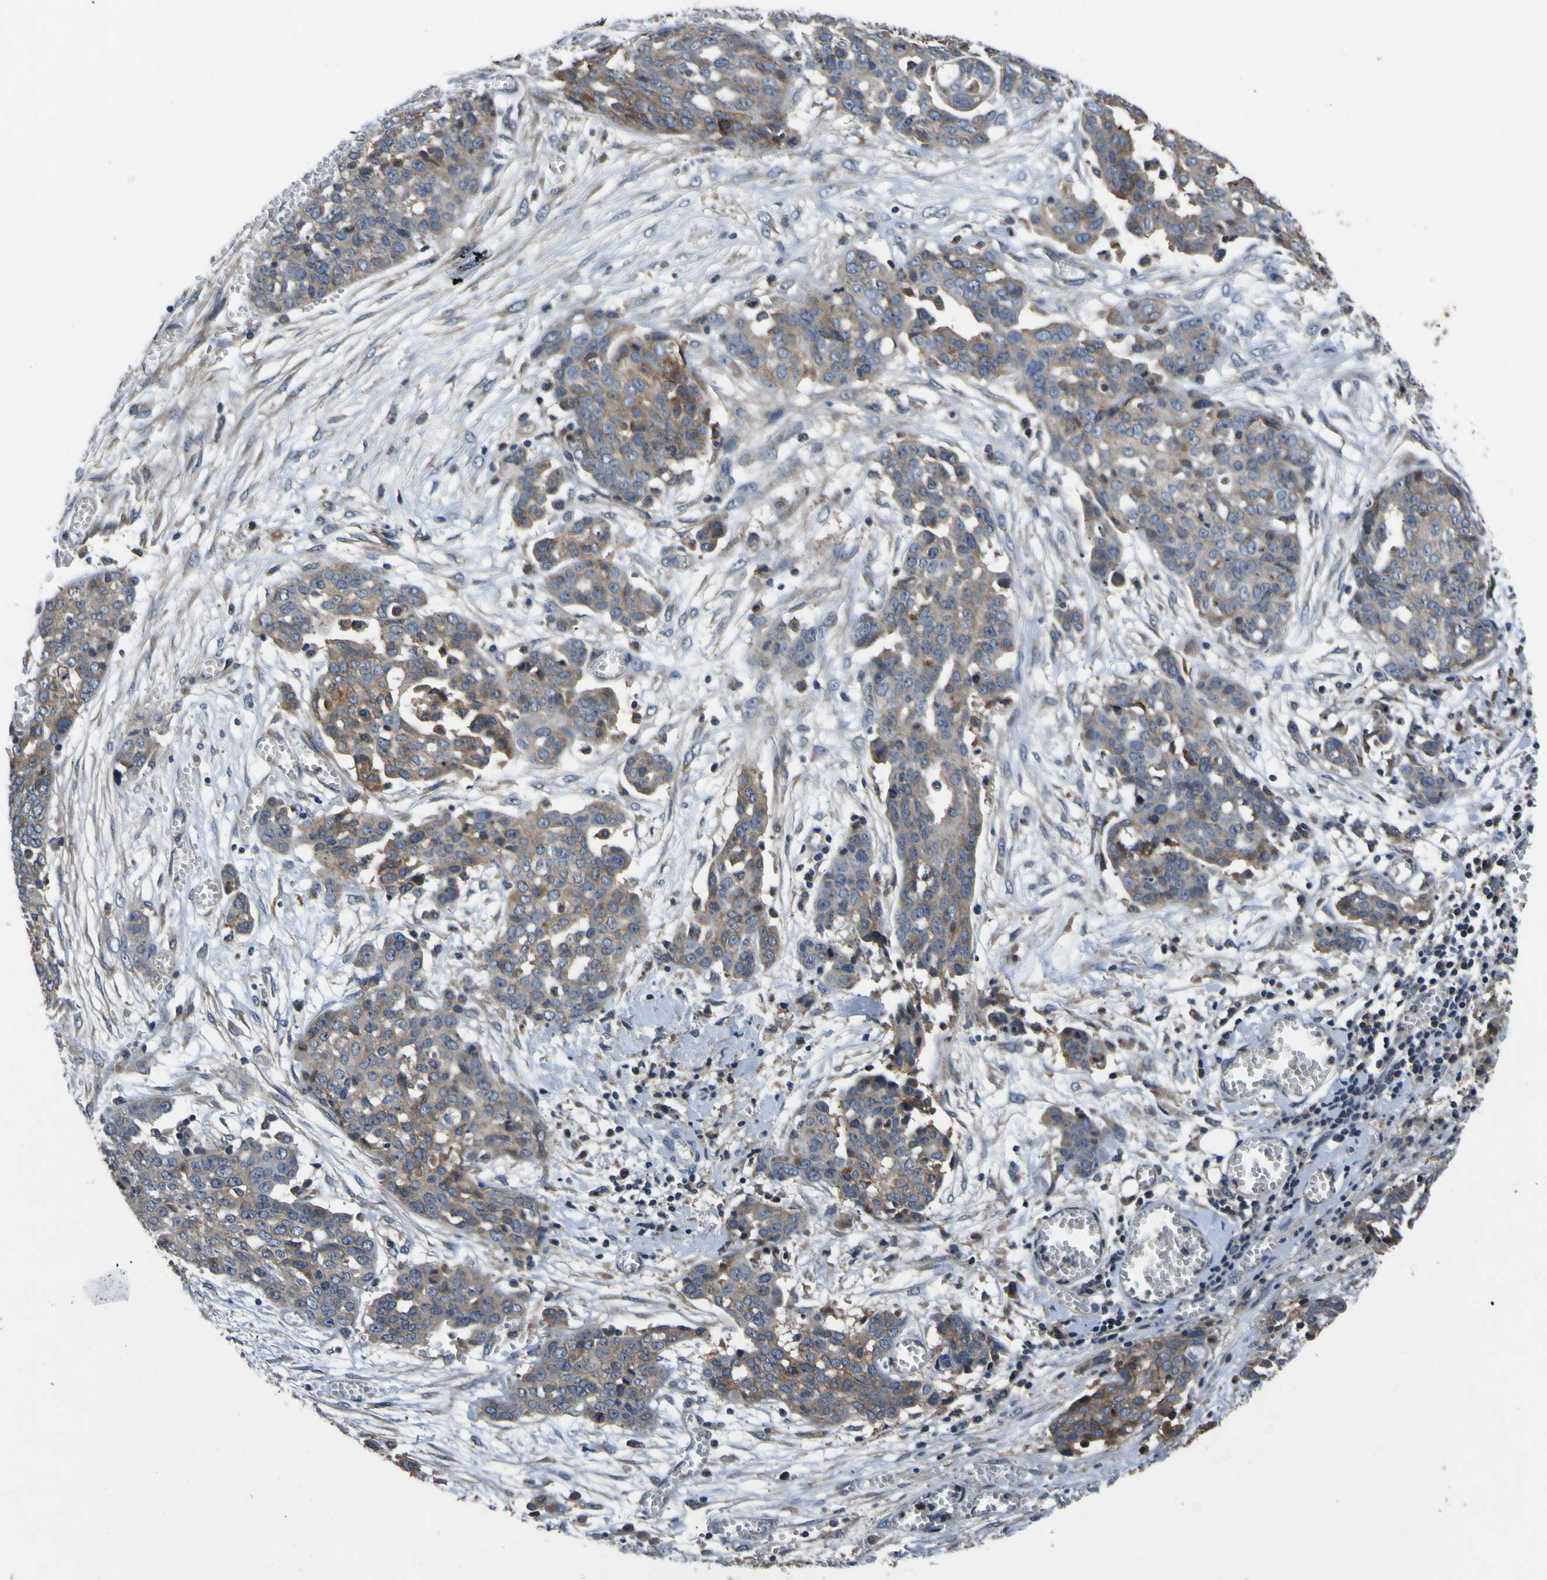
{"staining": {"intensity": "weak", "quantity": "25%-75%", "location": "cytoplasmic/membranous"}, "tissue": "ovarian cancer", "cell_type": "Tumor cells", "image_type": "cancer", "snomed": [{"axis": "morphology", "description": "Cystadenocarcinoma, serous, NOS"}, {"axis": "topography", "description": "Soft tissue"}, {"axis": "topography", "description": "Ovary"}], "caption": "Immunohistochemistry image of serous cystadenocarcinoma (ovarian) stained for a protein (brown), which exhibits low levels of weak cytoplasmic/membranous staining in approximately 25%-75% of tumor cells.", "gene": "EPHB4", "patient": {"sex": "female", "age": 57}}